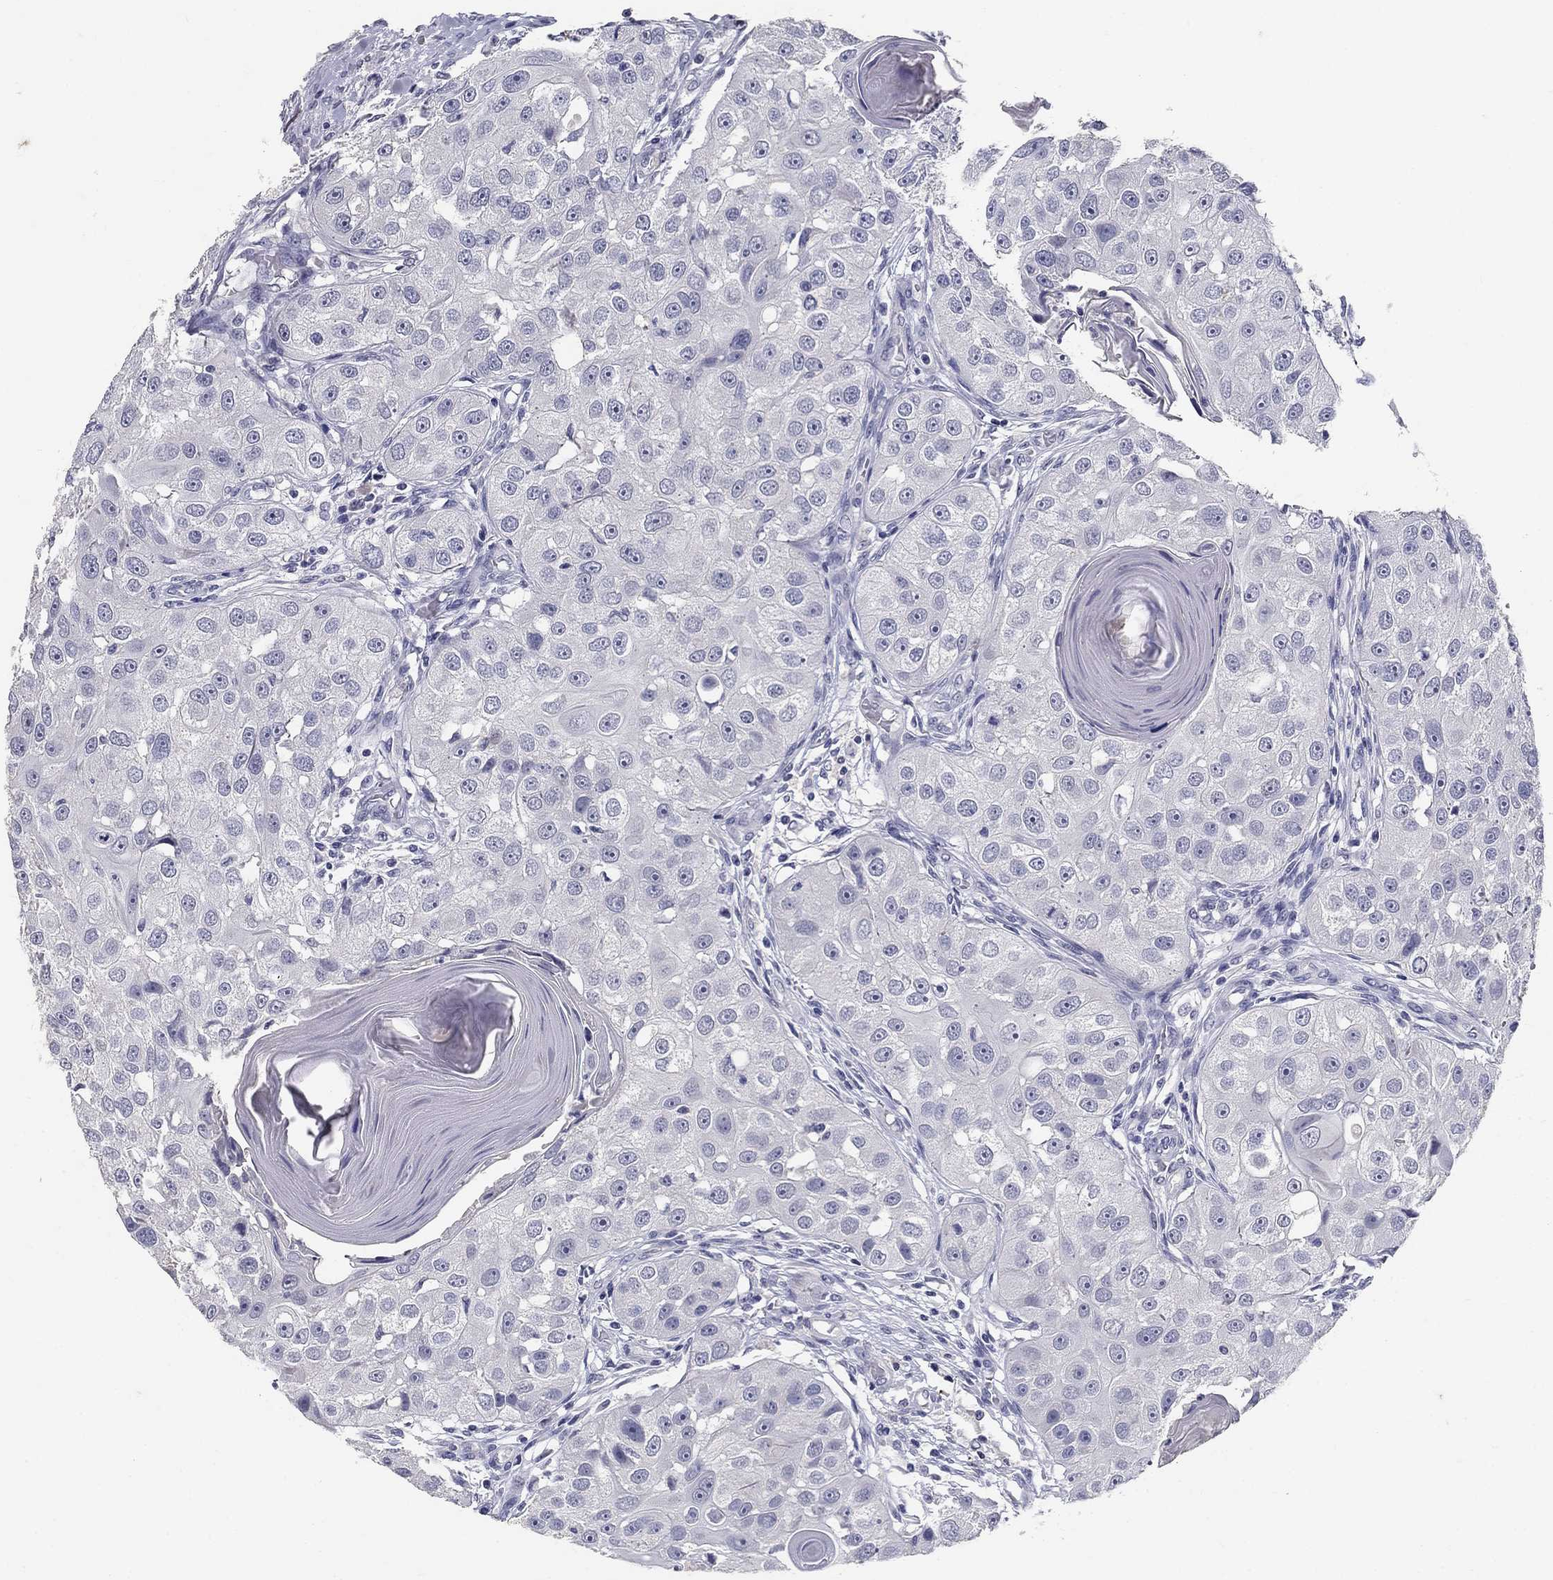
{"staining": {"intensity": "negative", "quantity": "none", "location": "none"}, "tissue": "head and neck cancer", "cell_type": "Tumor cells", "image_type": "cancer", "snomed": [{"axis": "morphology", "description": "Normal tissue, NOS"}, {"axis": "morphology", "description": "Squamous cell carcinoma, NOS"}, {"axis": "topography", "description": "Skeletal muscle"}, {"axis": "topography", "description": "Head-Neck"}], "caption": "Tumor cells show no significant protein staining in head and neck cancer (squamous cell carcinoma).", "gene": "POMC", "patient": {"sex": "male", "age": 51}}